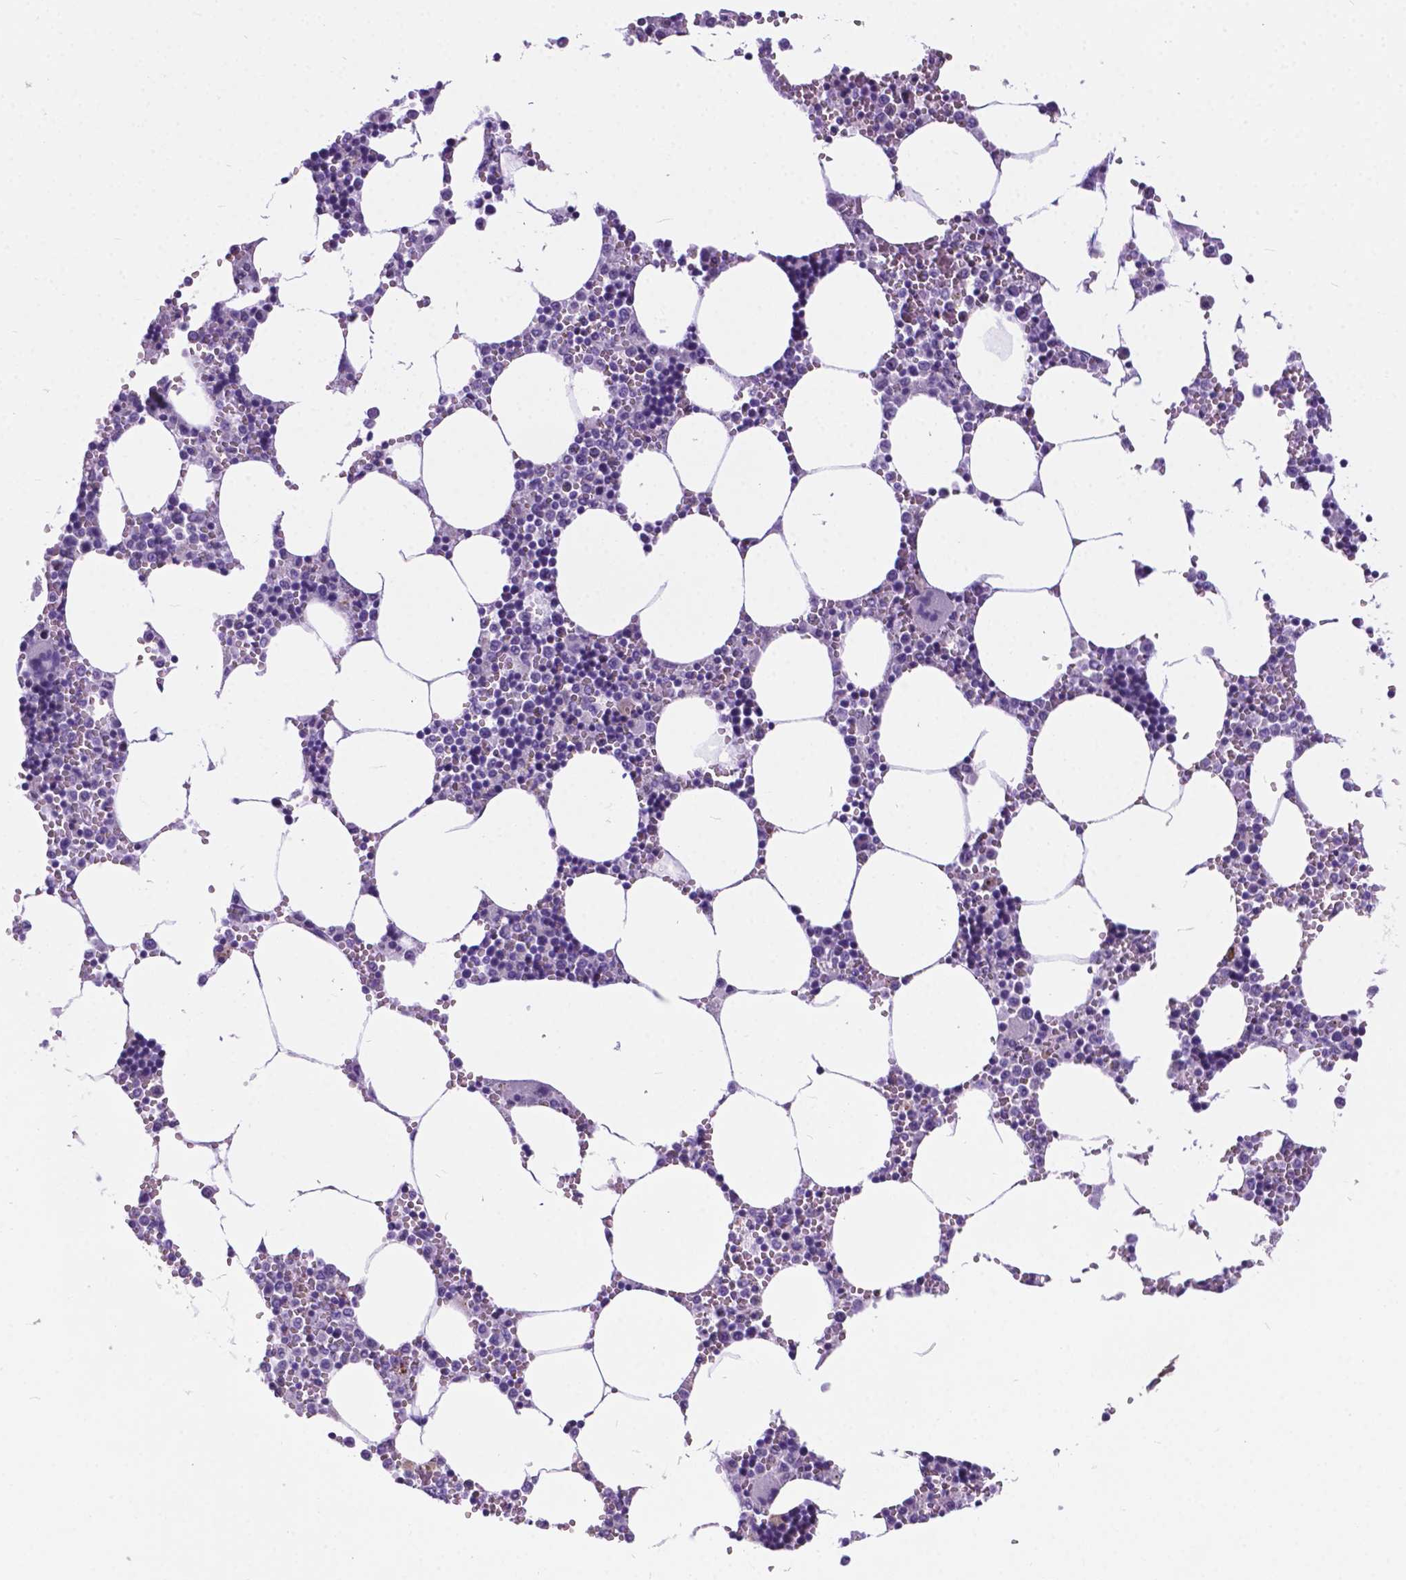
{"staining": {"intensity": "negative", "quantity": "none", "location": "none"}, "tissue": "bone marrow", "cell_type": "Hematopoietic cells", "image_type": "normal", "snomed": [{"axis": "morphology", "description": "Normal tissue, NOS"}, {"axis": "topography", "description": "Bone marrow"}], "caption": "Bone marrow stained for a protein using immunohistochemistry exhibits no positivity hematopoietic cells.", "gene": "ARMS2", "patient": {"sex": "male", "age": 54}}